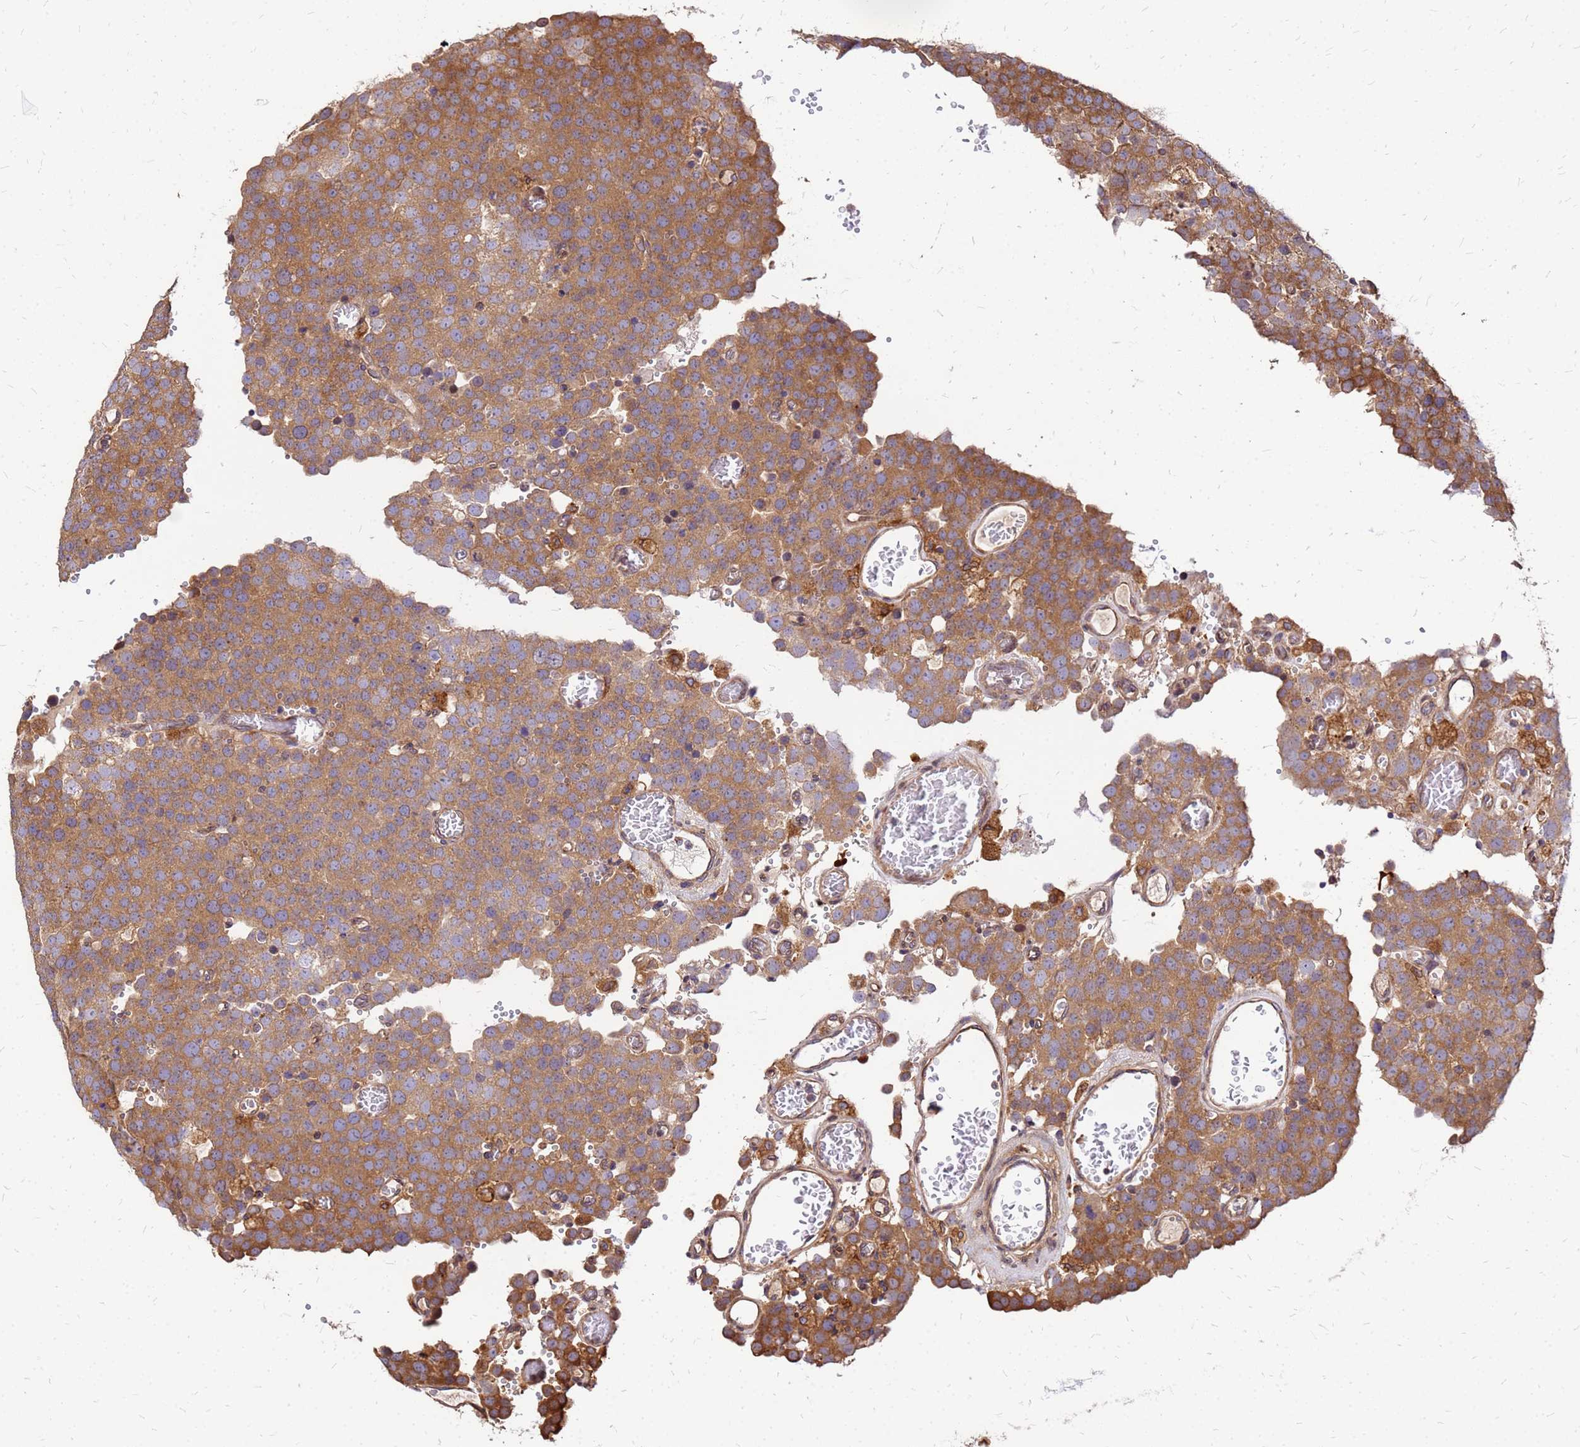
{"staining": {"intensity": "moderate", "quantity": ">75%", "location": "cytoplasmic/membranous"}, "tissue": "testis cancer", "cell_type": "Tumor cells", "image_type": "cancer", "snomed": [{"axis": "morphology", "description": "Normal tissue, NOS"}, {"axis": "morphology", "description": "Seminoma, NOS"}, {"axis": "topography", "description": "Testis"}], "caption": "Immunohistochemistry micrograph of neoplastic tissue: seminoma (testis) stained using IHC demonstrates medium levels of moderate protein expression localized specifically in the cytoplasmic/membranous of tumor cells, appearing as a cytoplasmic/membranous brown color.", "gene": "CYBC1", "patient": {"sex": "male", "age": 71}}